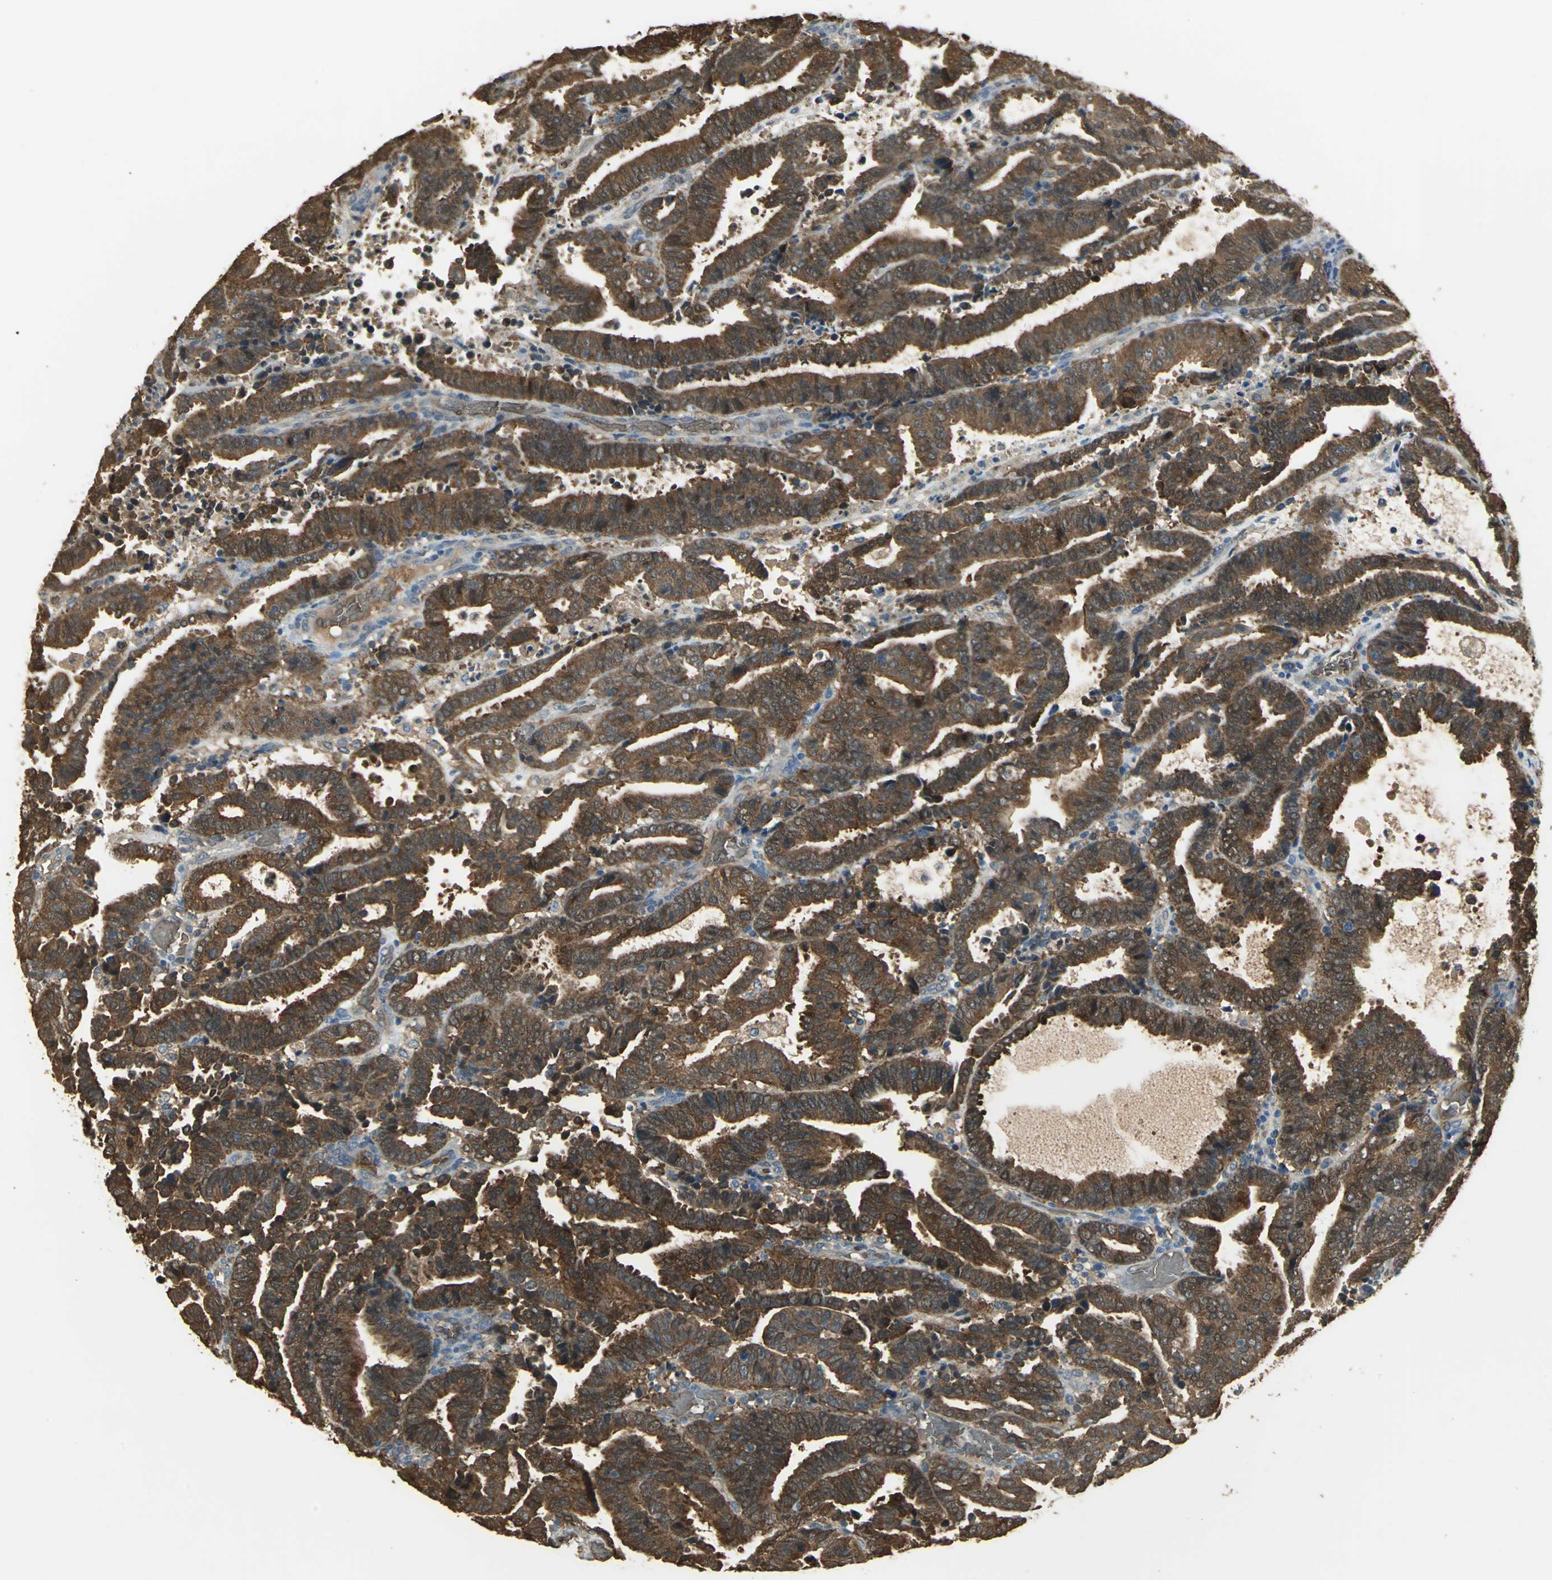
{"staining": {"intensity": "strong", "quantity": ">75%", "location": "cytoplasmic/membranous,nuclear"}, "tissue": "endometrial cancer", "cell_type": "Tumor cells", "image_type": "cancer", "snomed": [{"axis": "morphology", "description": "Adenocarcinoma, NOS"}, {"axis": "topography", "description": "Uterus"}], "caption": "Immunohistochemistry (IHC) micrograph of adenocarcinoma (endometrial) stained for a protein (brown), which displays high levels of strong cytoplasmic/membranous and nuclear staining in approximately >75% of tumor cells.", "gene": "DDAH1", "patient": {"sex": "female", "age": 83}}